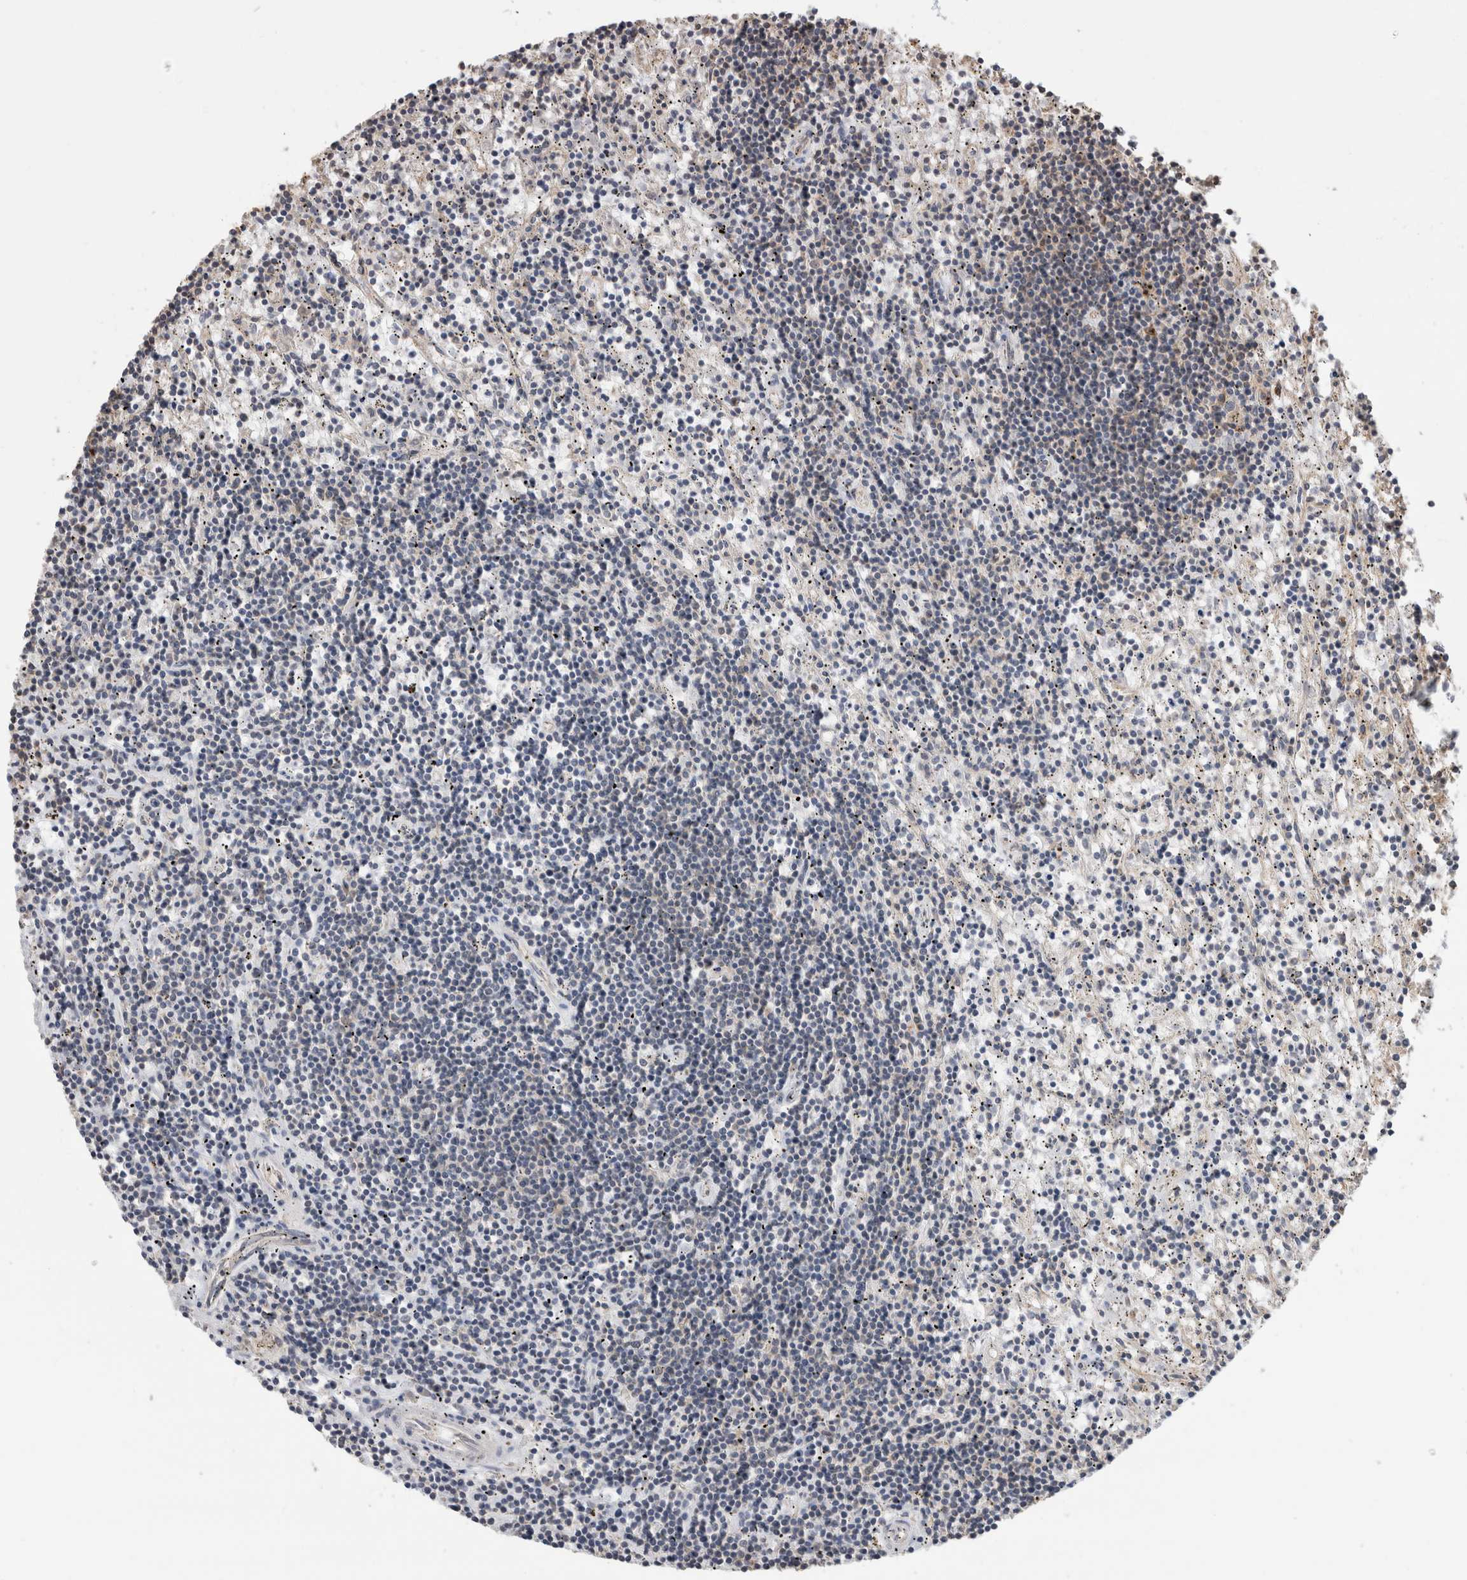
{"staining": {"intensity": "negative", "quantity": "none", "location": "none"}, "tissue": "lymphoma", "cell_type": "Tumor cells", "image_type": "cancer", "snomed": [{"axis": "morphology", "description": "Malignant lymphoma, non-Hodgkin's type, Low grade"}, {"axis": "topography", "description": "Spleen"}], "caption": "The IHC micrograph has no significant positivity in tumor cells of low-grade malignant lymphoma, non-Hodgkin's type tissue.", "gene": "CLIP1", "patient": {"sex": "male", "age": 76}}